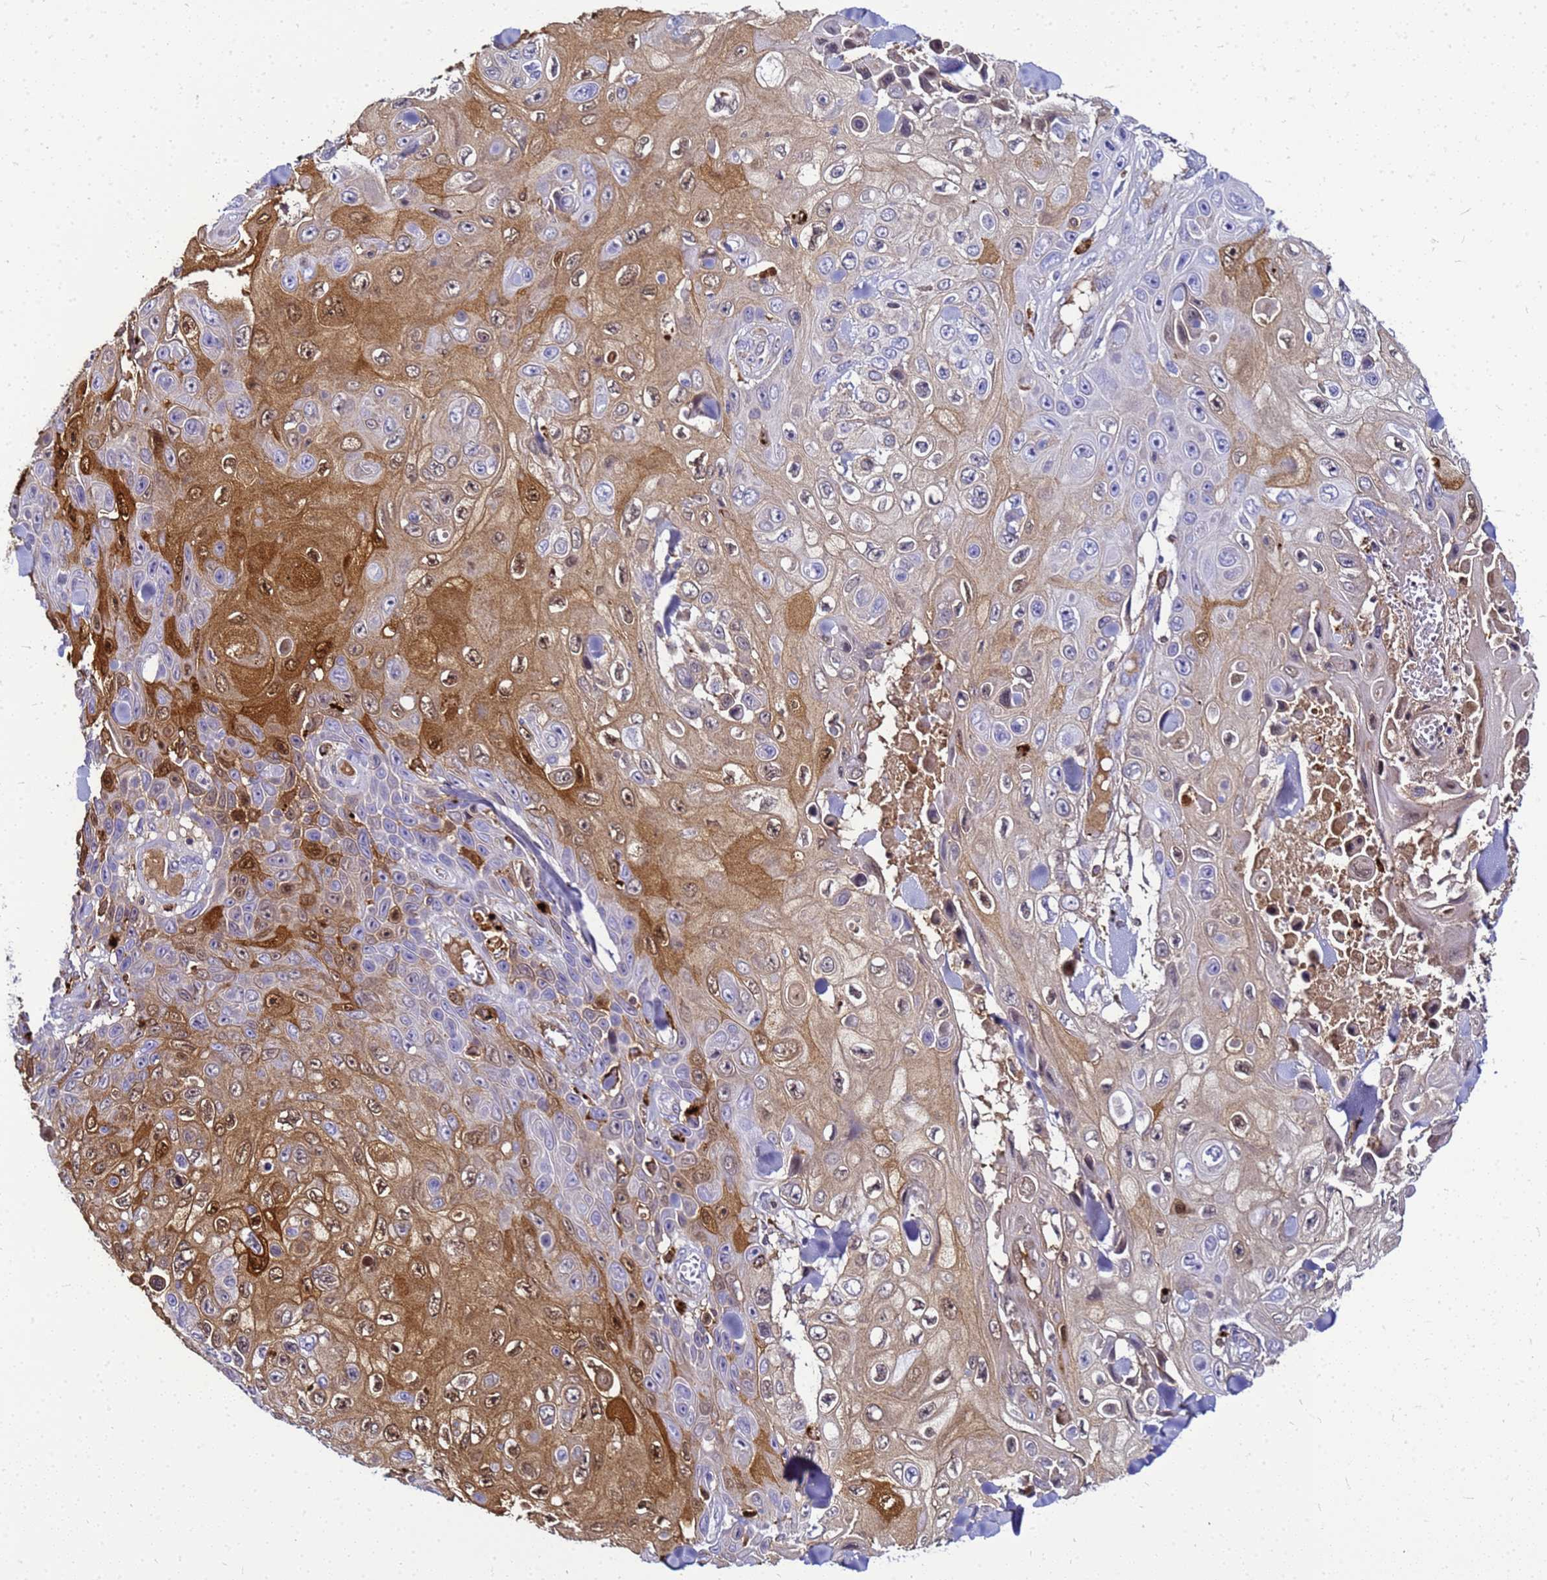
{"staining": {"intensity": "moderate", "quantity": "25%-75%", "location": "cytoplasmic/membranous,nuclear"}, "tissue": "skin cancer", "cell_type": "Tumor cells", "image_type": "cancer", "snomed": [{"axis": "morphology", "description": "Squamous cell carcinoma, NOS"}, {"axis": "topography", "description": "Skin"}], "caption": "High-power microscopy captured an immunohistochemistry (IHC) micrograph of skin squamous cell carcinoma, revealing moderate cytoplasmic/membranous and nuclear expression in about 25%-75% of tumor cells.", "gene": "CSTA", "patient": {"sex": "male", "age": 82}}